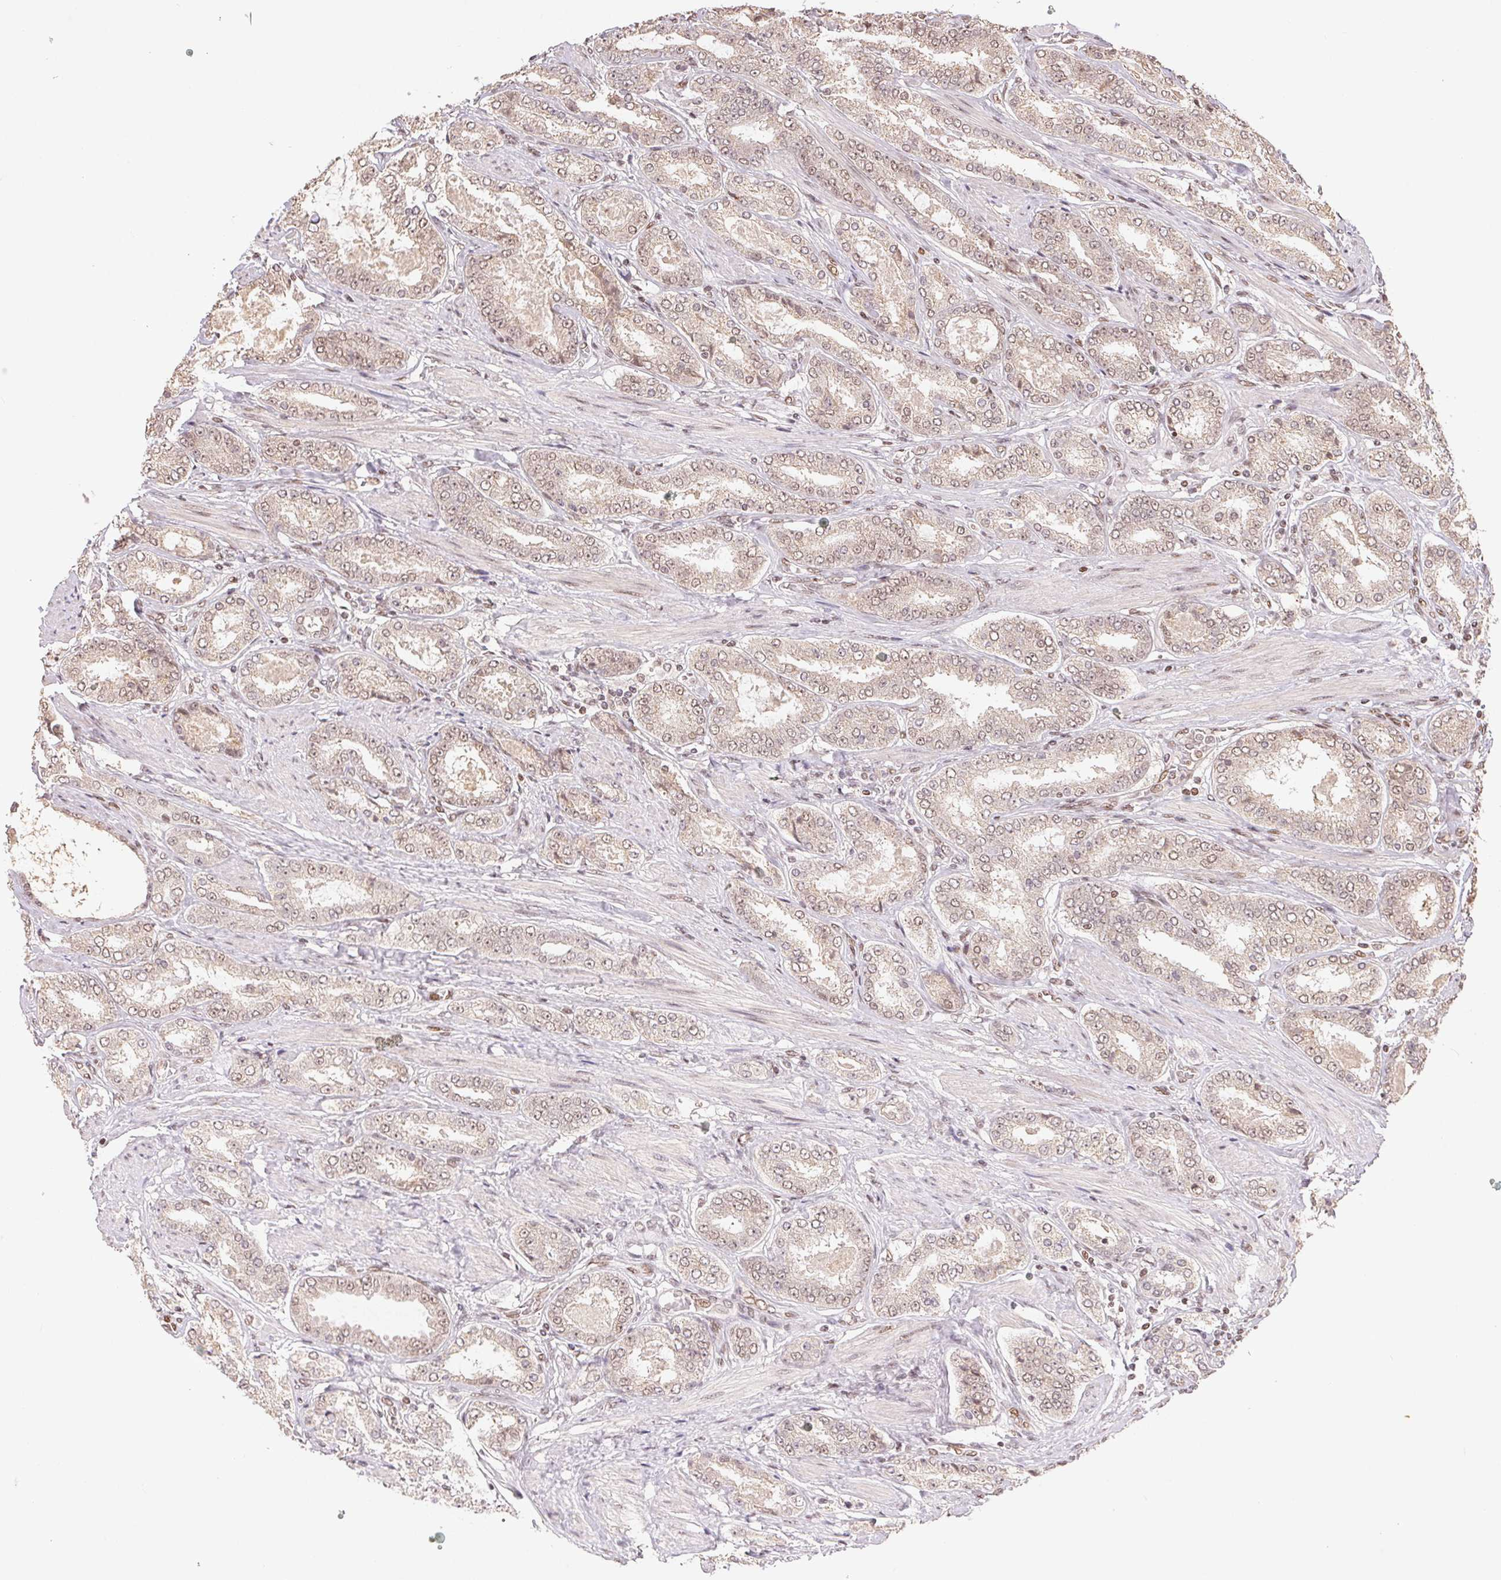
{"staining": {"intensity": "weak", "quantity": ">75%", "location": "cytoplasmic/membranous,nuclear"}, "tissue": "prostate cancer", "cell_type": "Tumor cells", "image_type": "cancer", "snomed": [{"axis": "morphology", "description": "Adenocarcinoma, High grade"}, {"axis": "topography", "description": "Prostate"}], "caption": "Immunohistochemistry (IHC) histopathology image of human prostate cancer (adenocarcinoma (high-grade)) stained for a protein (brown), which exhibits low levels of weak cytoplasmic/membranous and nuclear positivity in about >75% of tumor cells.", "gene": "MAPKAPK2", "patient": {"sex": "male", "age": 63}}